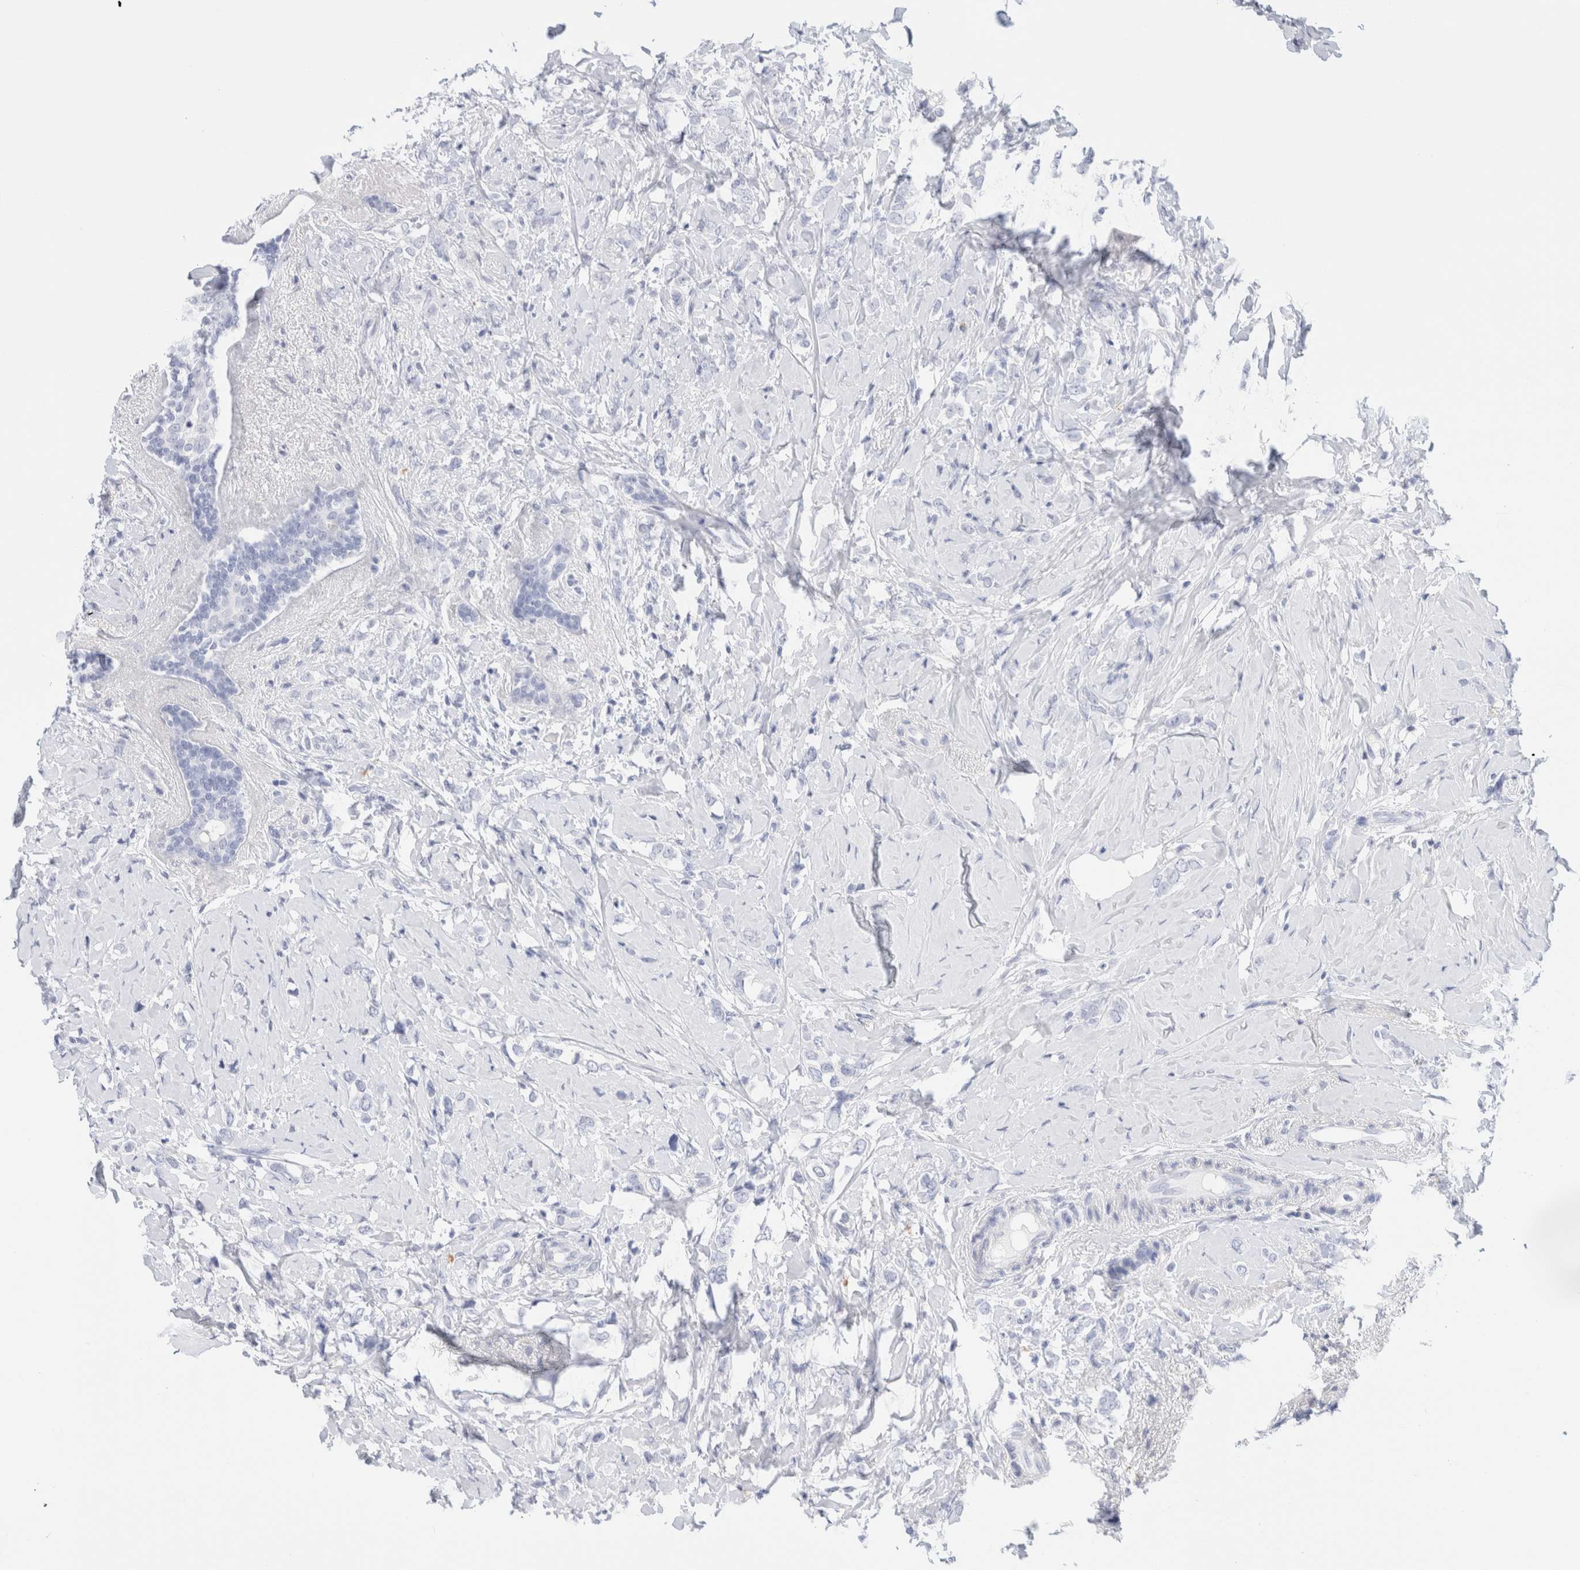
{"staining": {"intensity": "negative", "quantity": "none", "location": "none"}, "tissue": "breast cancer", "cell_type": "Tumor cells", "image_type": "cancer", "snomed": [{"axis": "morphology", "description": "Normal tissue, NOS"}, {"axis": "morphology", "description": "Lobular carcinoma"}, {"axis": "topography", "description": "Breast"}], "caption": "High power microscopy image of an immunohistochemistry image of breast cancer, revealing no significant expression in tumor cells. (DAB immunohistochemistry visualized using brightfield microscopy, high magnification).", "gene": "ARG1", "patient": {"sex": "female", "age": 47}}